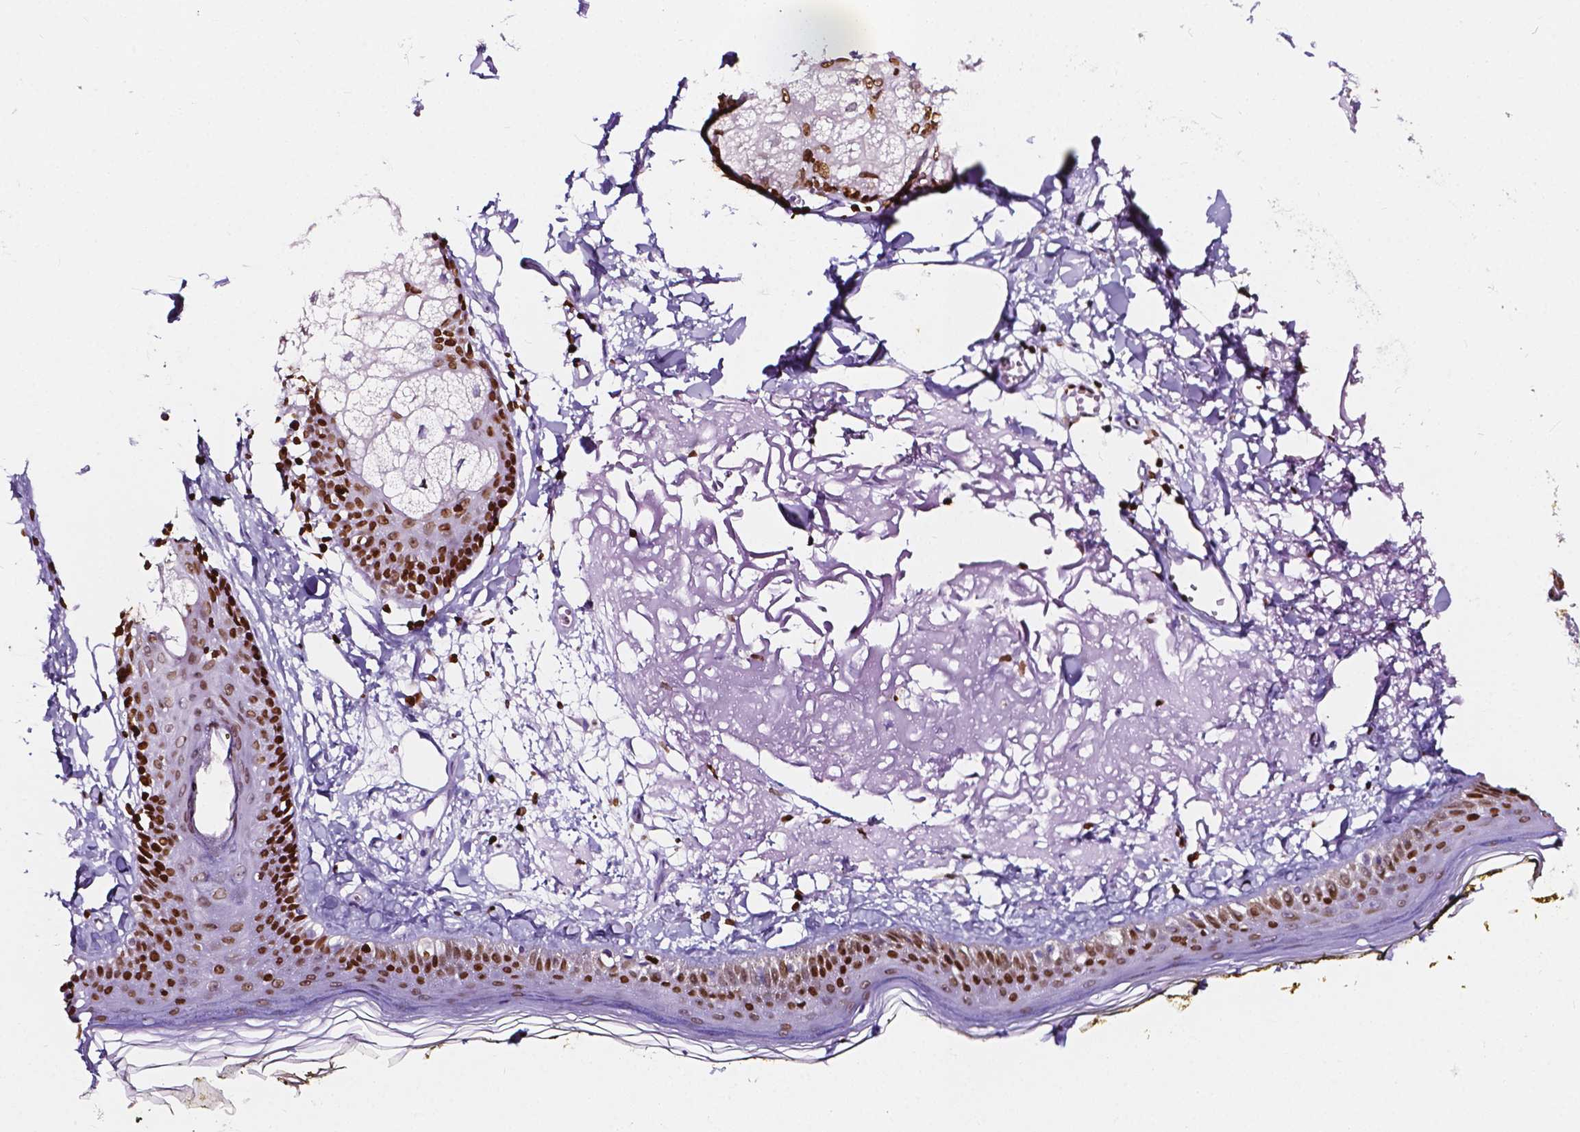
{"staining": {"intensity": "strong", "quantity": "<25%", "location": "nuclear"}, "tissue": "skin", "cell_type": "Fibroblasts", "image_type": "normal", "snomed": [{"axis": "morphology", "description": "Normal tissue, NOS"}, {"axis": "topography", "description": "Skin"}], "caption": "Immunohistochemical staining of normal human skin reveals <25% levels of strong nuclear protein positivity in approximately <25% of fibroblasts. (Brightfield microscopy of DAB IHC at high magnification).", "gene": "CBY3", "patient": {"sex": "male", "age": 76}}